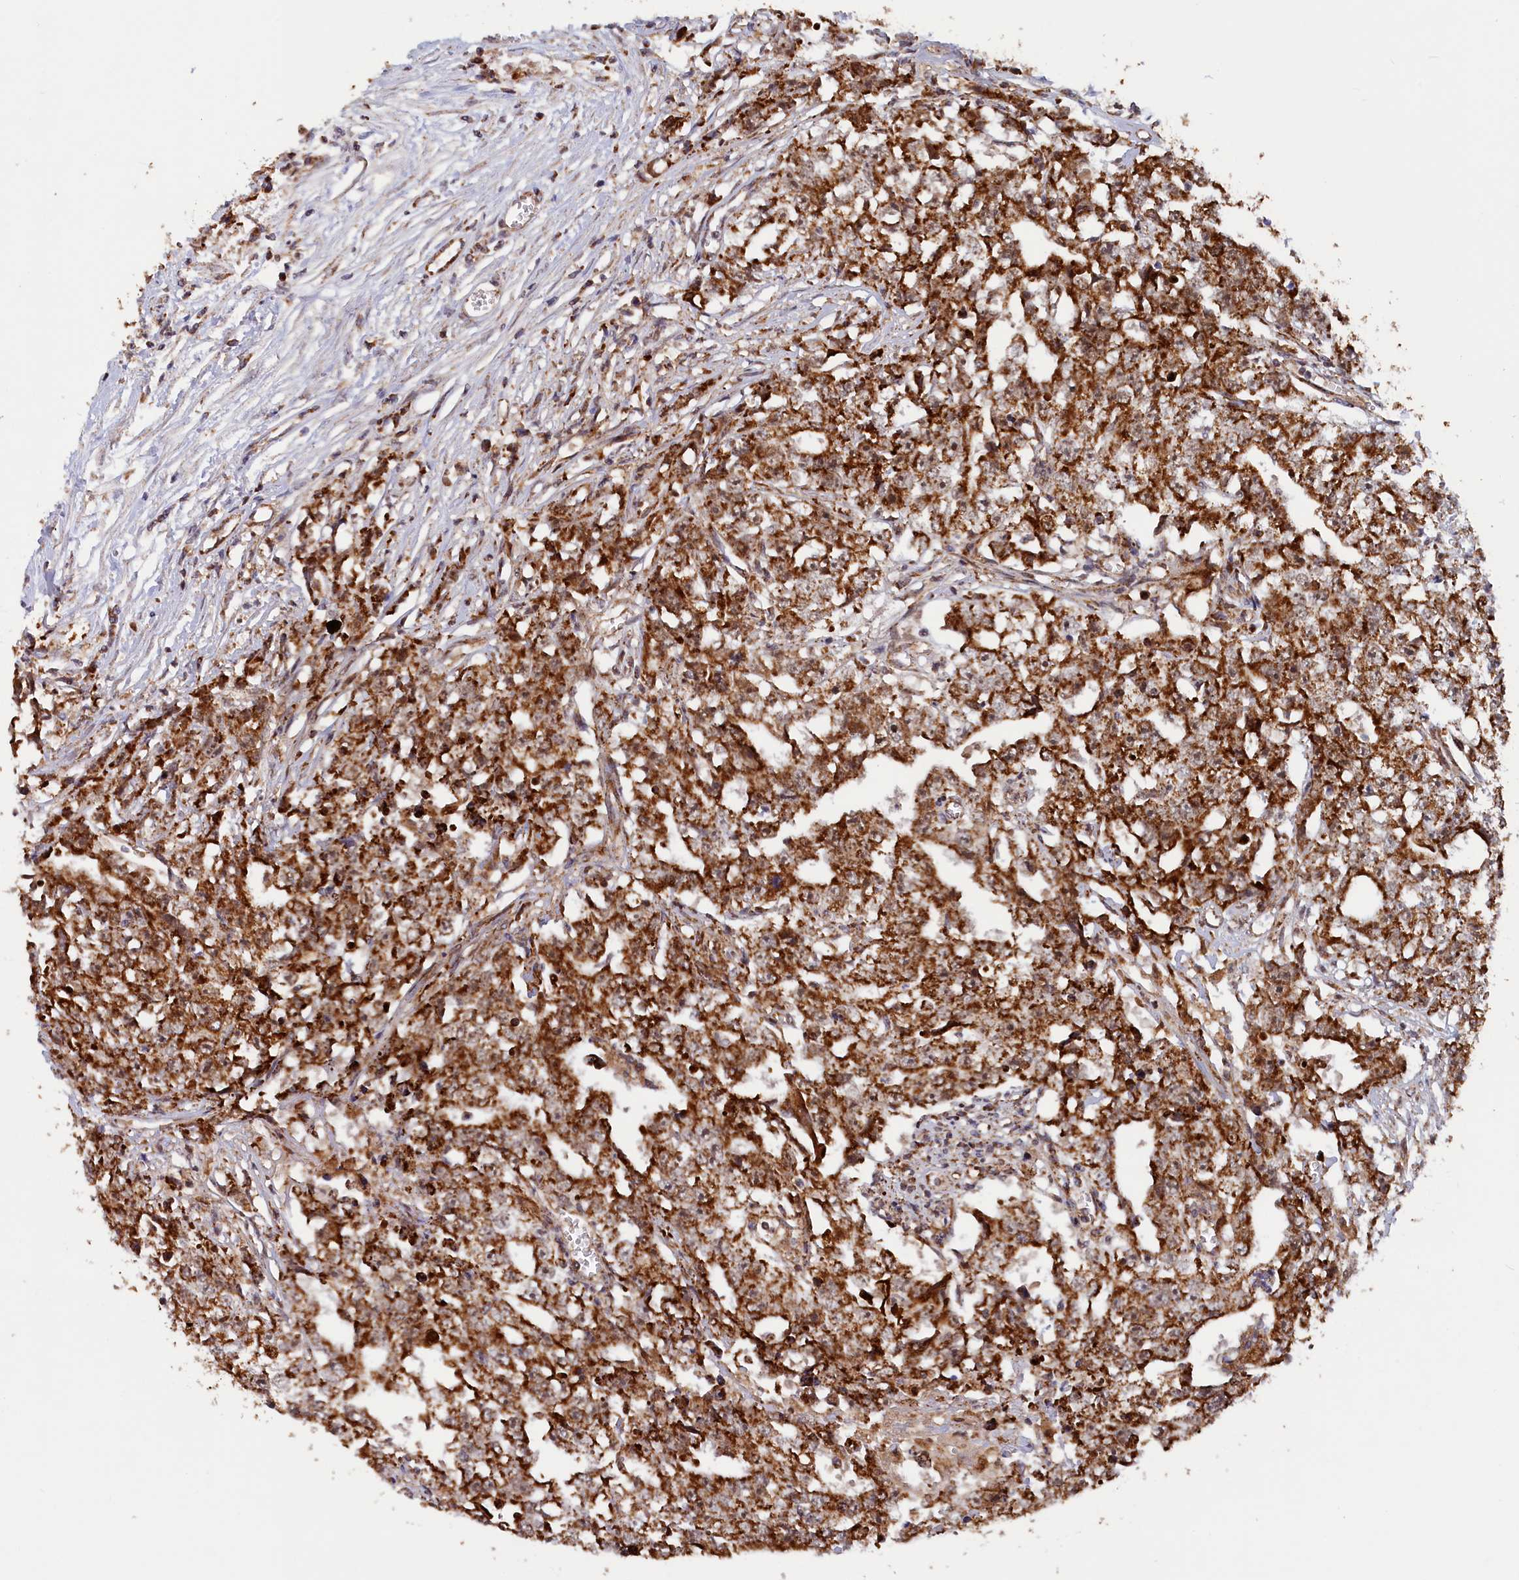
{"staining": {"intensity": "strong", "quantity": ">75%", "location": "cytoplasmic/membranous"}, "tissue": "testis cancer", "cell_type": "Tumor cells", "image_type": "cancer", "snomed": [{"axis": "morphology", "description": "Seminoma, NOS"}, {"axis": "morphology", "description": "Carcinoma, Embryonal, NOS"}, {"axis": "topography", "description": "Testis"}], "caption": "IHC of human embryonal carcinoma (testis) demonstrates high levels of strong cytoplasmic/membranous staining in approximately >75% of tumor cells.", "gene": "DUS3L", "patient": {"sex": "male", "age": 43}}